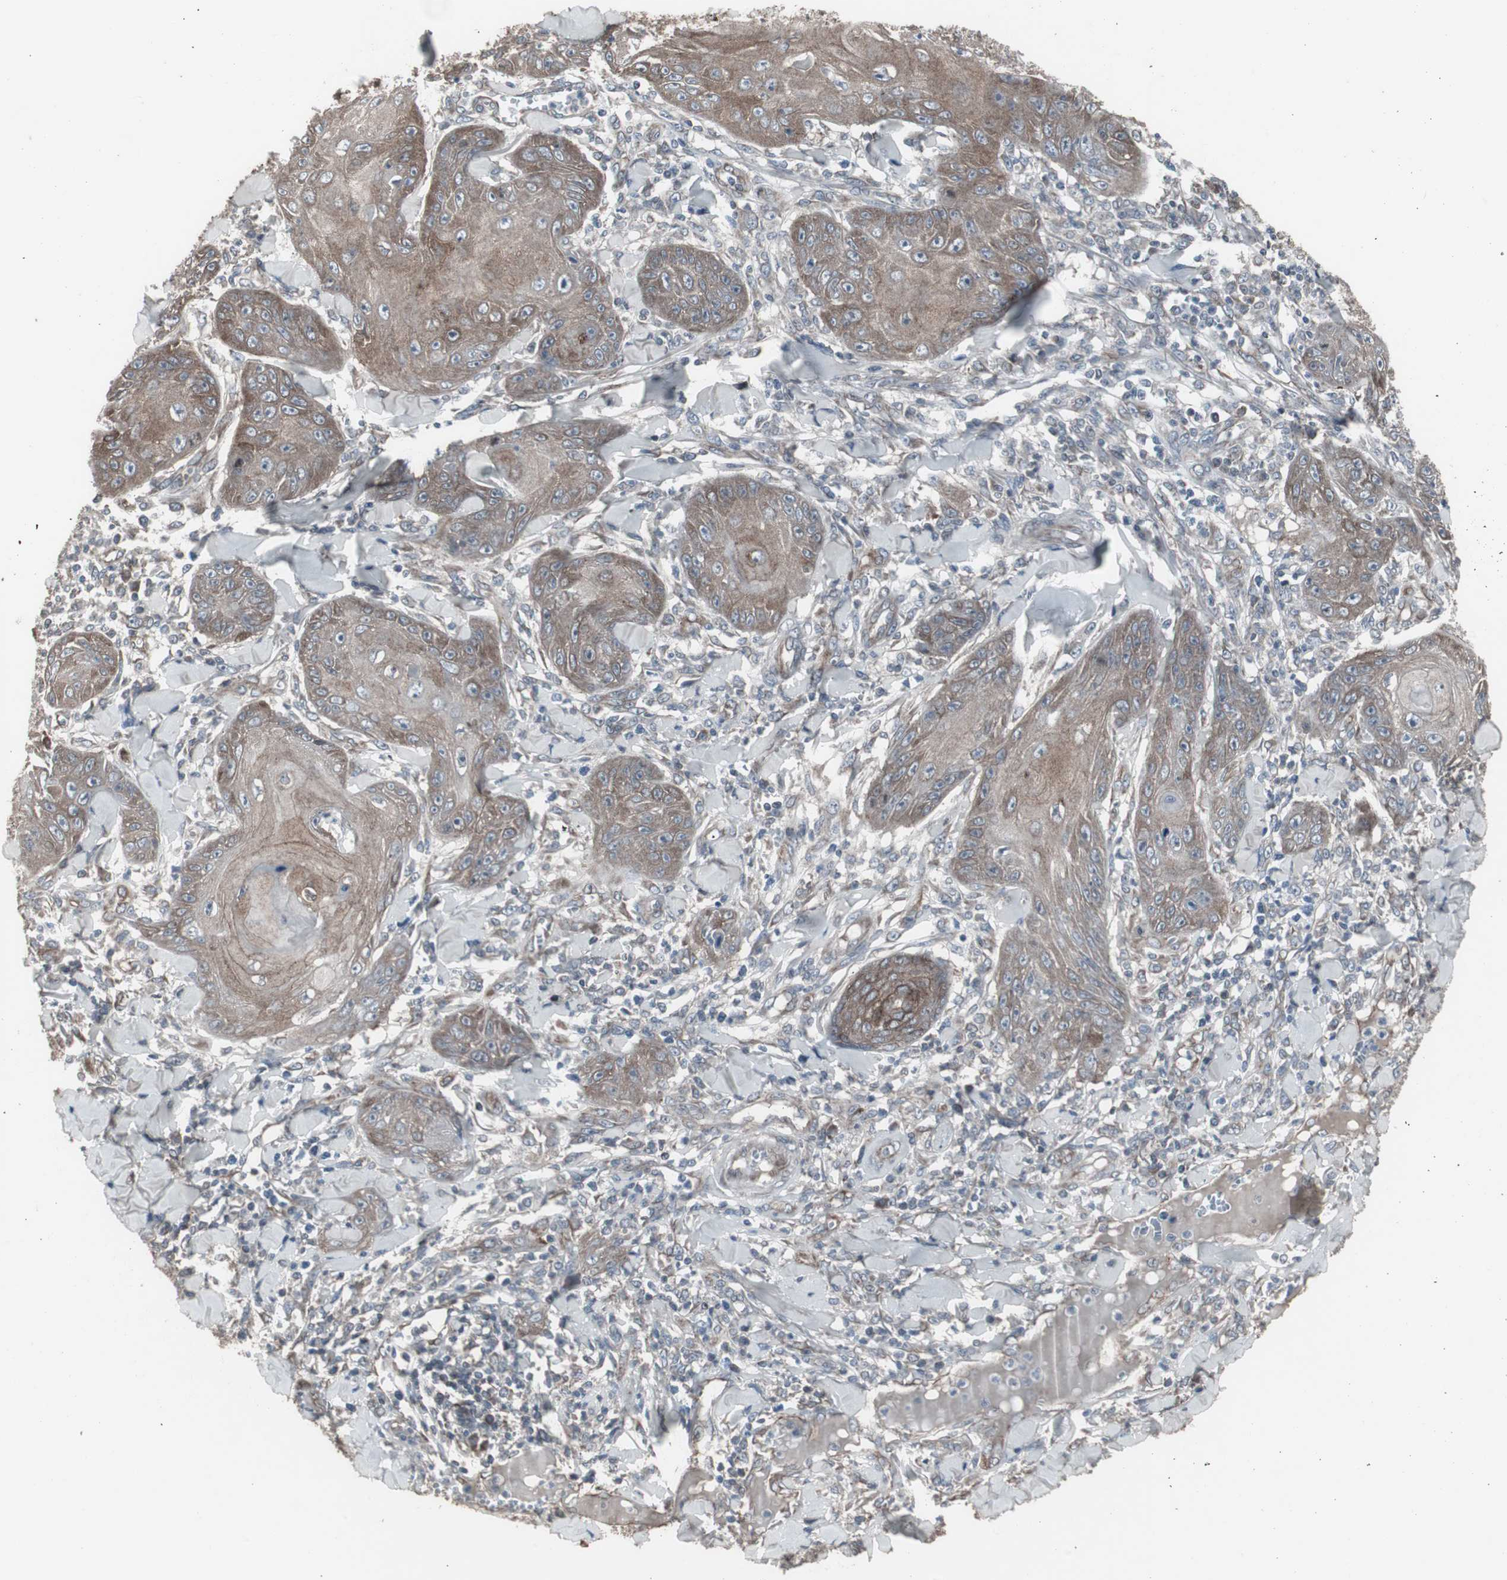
{"staining": {"intensity": "moderate", "quantity": "25%-75%", "location": "cytoplasmic/membranous"}, "tissue": "skin cancer", "cell_type": "Tumor cells", "image_type": "cancer", "snomed": [{"axis": "morphology", "description": "Squamous cell carcinoma, NOS"}, {"axis": "topography", "description": "Skin"}], "caption": "This photomicrograph shows IHC staining of skin cancer (squamous cell carcinoma), with medium moderate cytoplasmic/membranous staining in approximately 25%-75% of tumor cells.", "gene": "SSTR2", "patient": {"sex": "female", "age": 78}}